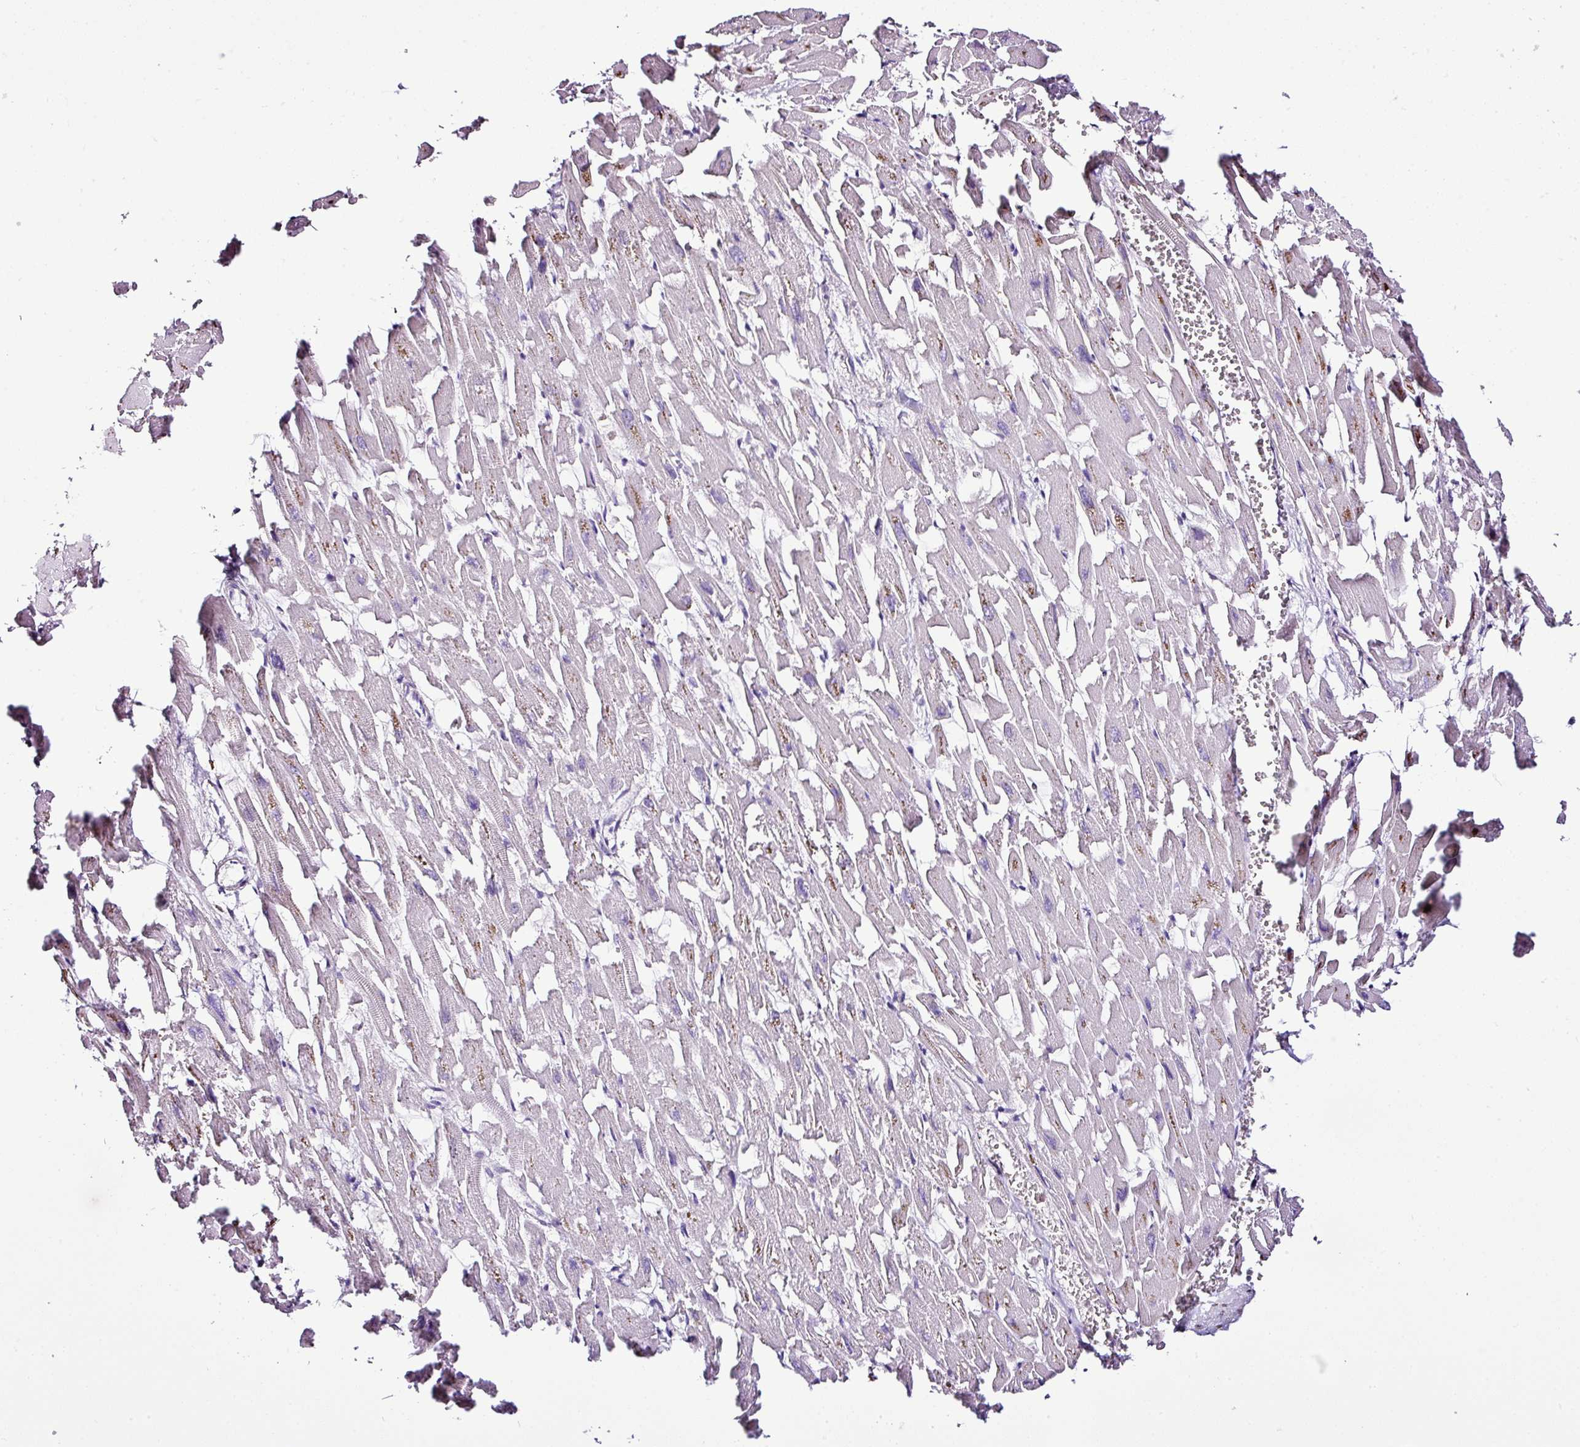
{"staining": {"intensity": "negative", "quantity": "none", "location": "none"}, "tissue": "heart muscle", "cell_type": "Cardiomyocytes", "image_type": "normal", "snomed": [{"axis": "morphology", "description": "Normal tissue, NOS"}, {"axis": "topography", "description": "Heart"}], "caption": "An immunohistochemistry image of unremarkable heart muscle is shown. There is no staining in cardiomyocytes of heart muscle. (Brightfield microscopy of DAB IHC at high magnification).", "gene": "ESR1", "patient": {"sex": "female", "age": 64}}